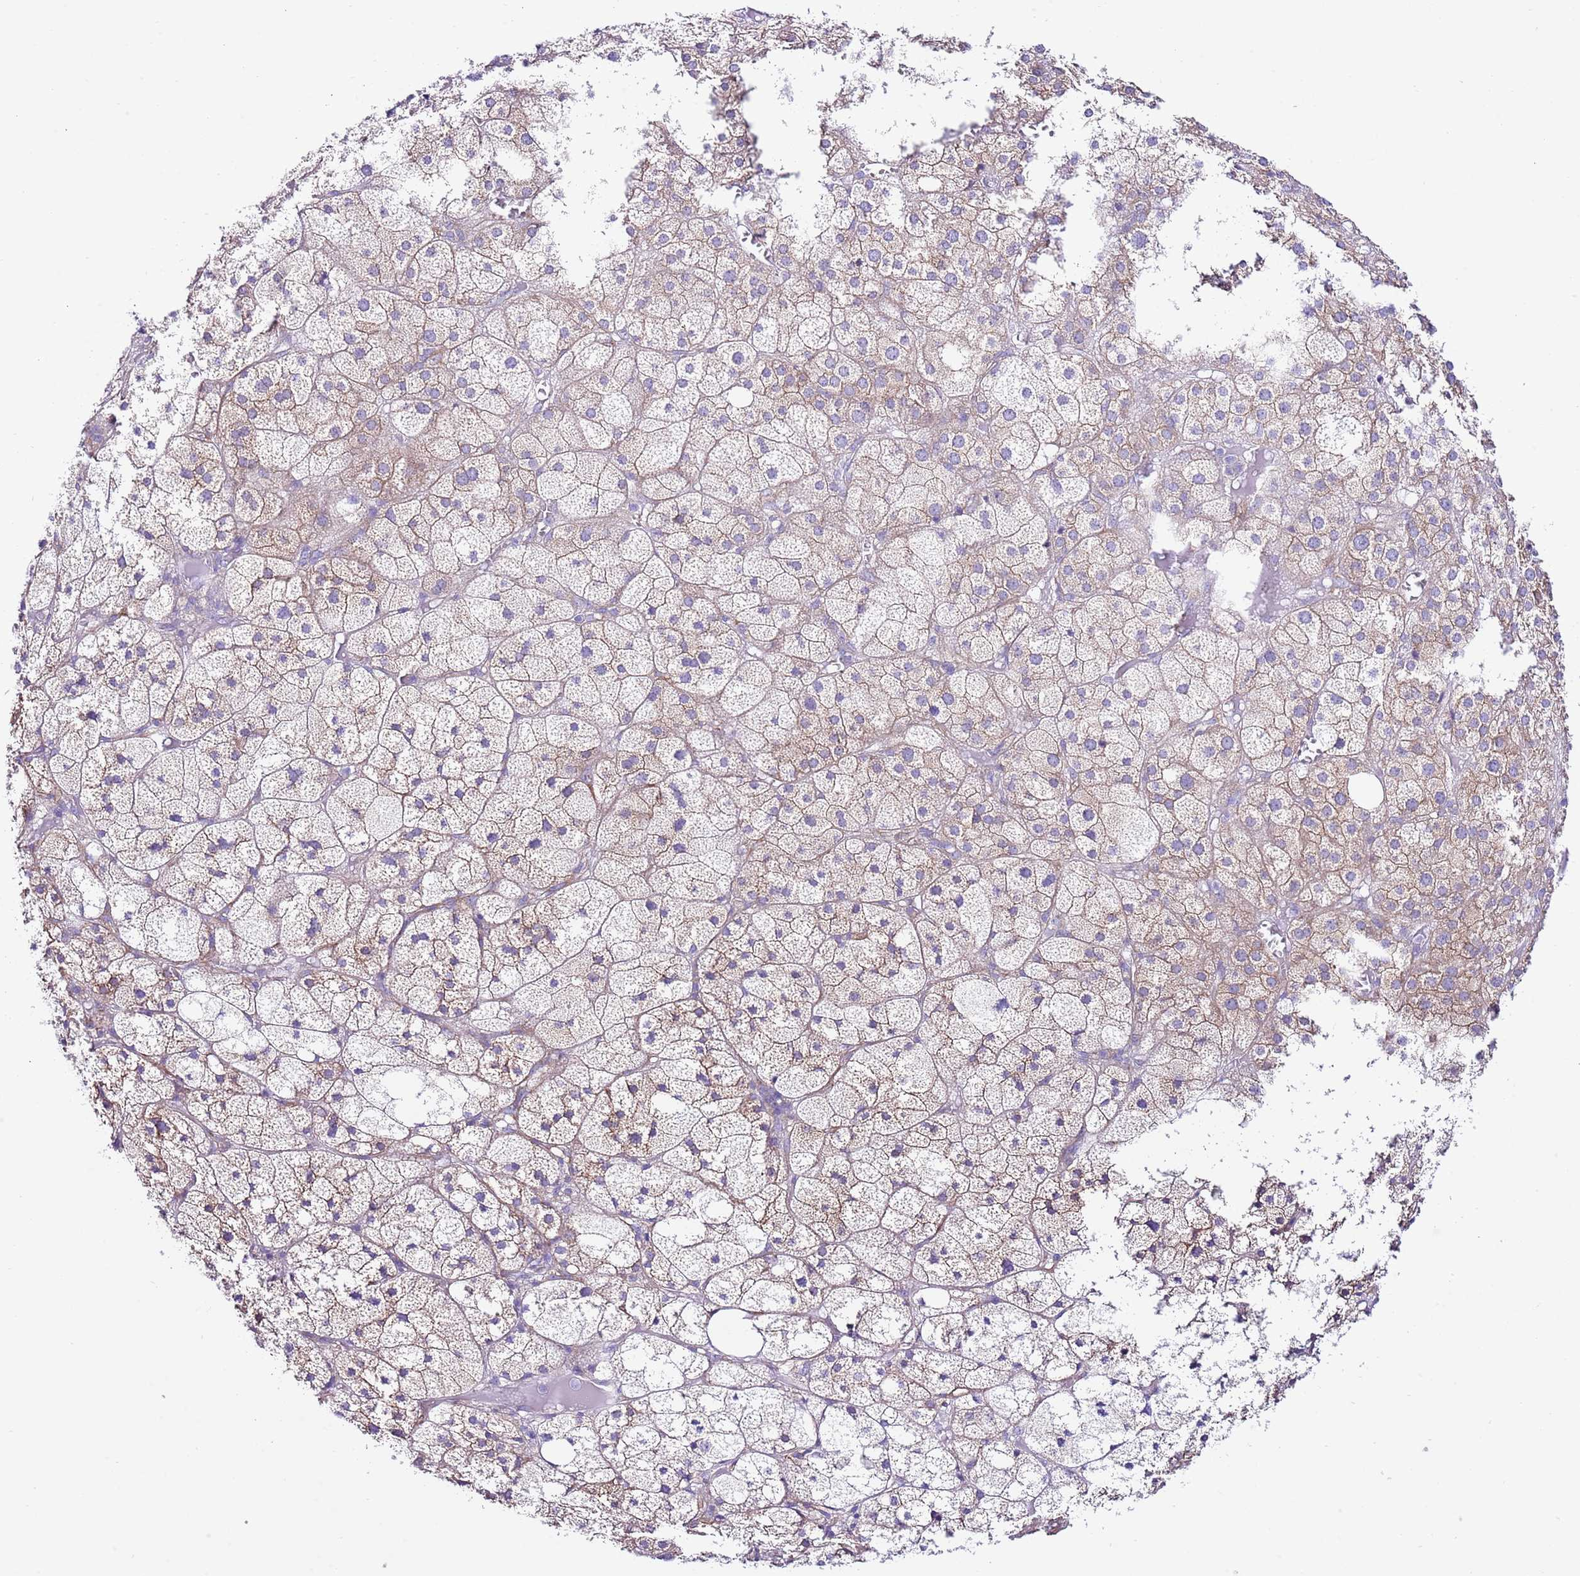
{"staining": {"intensity": "weak", "quantity": "25%-75%", "location": "cytoplasmic/membranous"}, "tissue": "adrenal gland", "cell_type": "Glandular cells", "image_type": "normal", "snomed": [{"axis": "morphology", "description": "Normal tissue, NOS"}, {"axis": "topography", "description": "Adrenal gland"}], "caption": "Brown immunohistochemical staining in unremarkable human adrenal gland reveals weak cytoplasmic/membranous staining in approximately 25%-75% of glandular cells. The protein is shown in brown color, while the nuclei are stained blue.", "gene": "RPS10", "patient": {"sex": "female", "age": 61}}